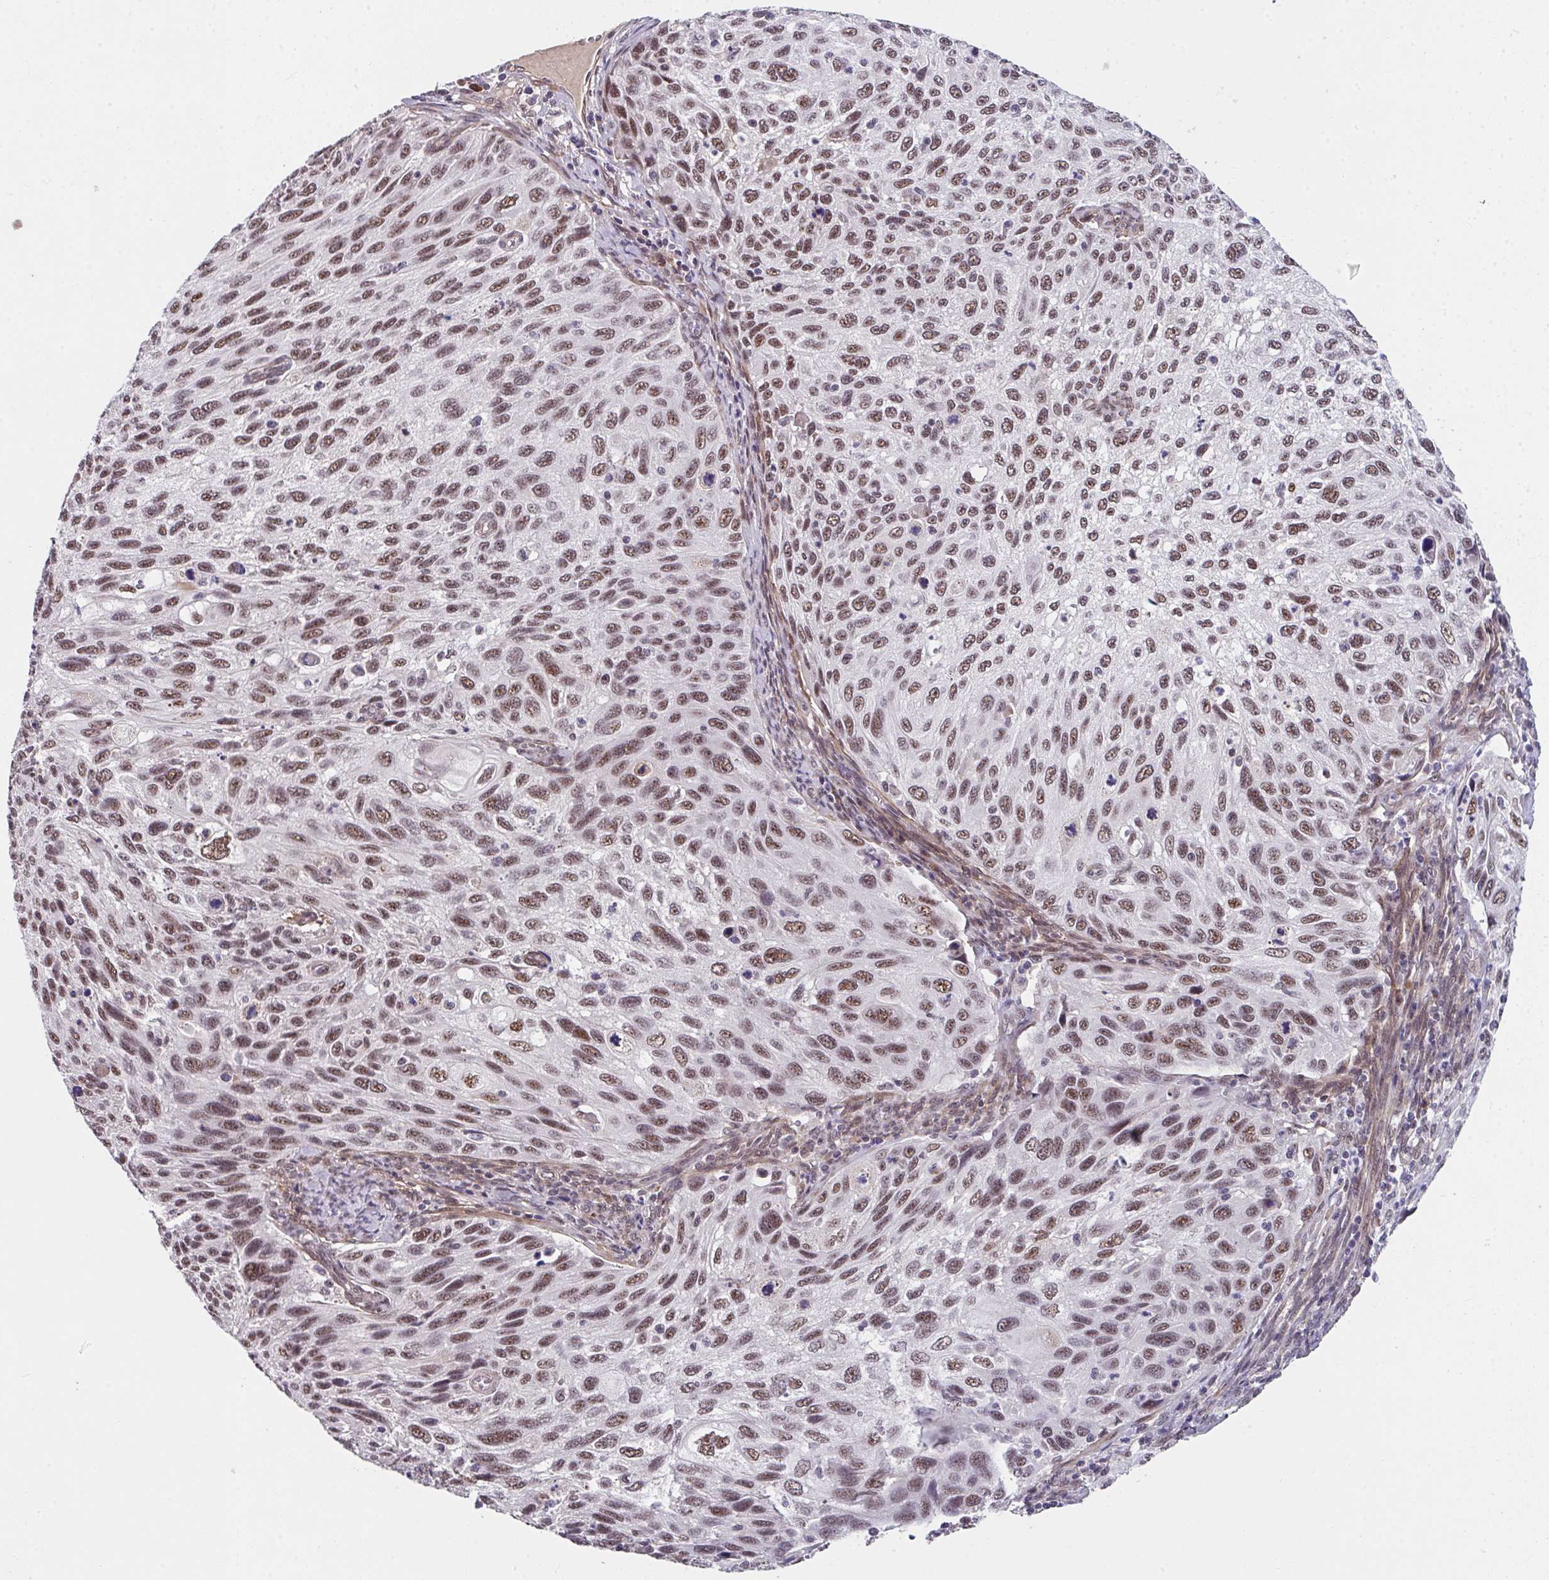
{"staining": {"intensity": "moderate", "quantity": ">75%", "location": "nuclear"}, "tissue": "cervical cancer", "cell_type": "Tumor cells", "image_type": "cancer", "snomed": [{"axis": "morphology", "description": "Squamous cell carcinoma, NOS"}, {"axis": "topography", "description": "Cervix"}], "caption": "A medium amount of moderate nuclear staining is seen in about >75% of tumor cells in cervical cancer tissue.", "gene": "RBBP6", "patient": {"sex": "female", "age": 70}}